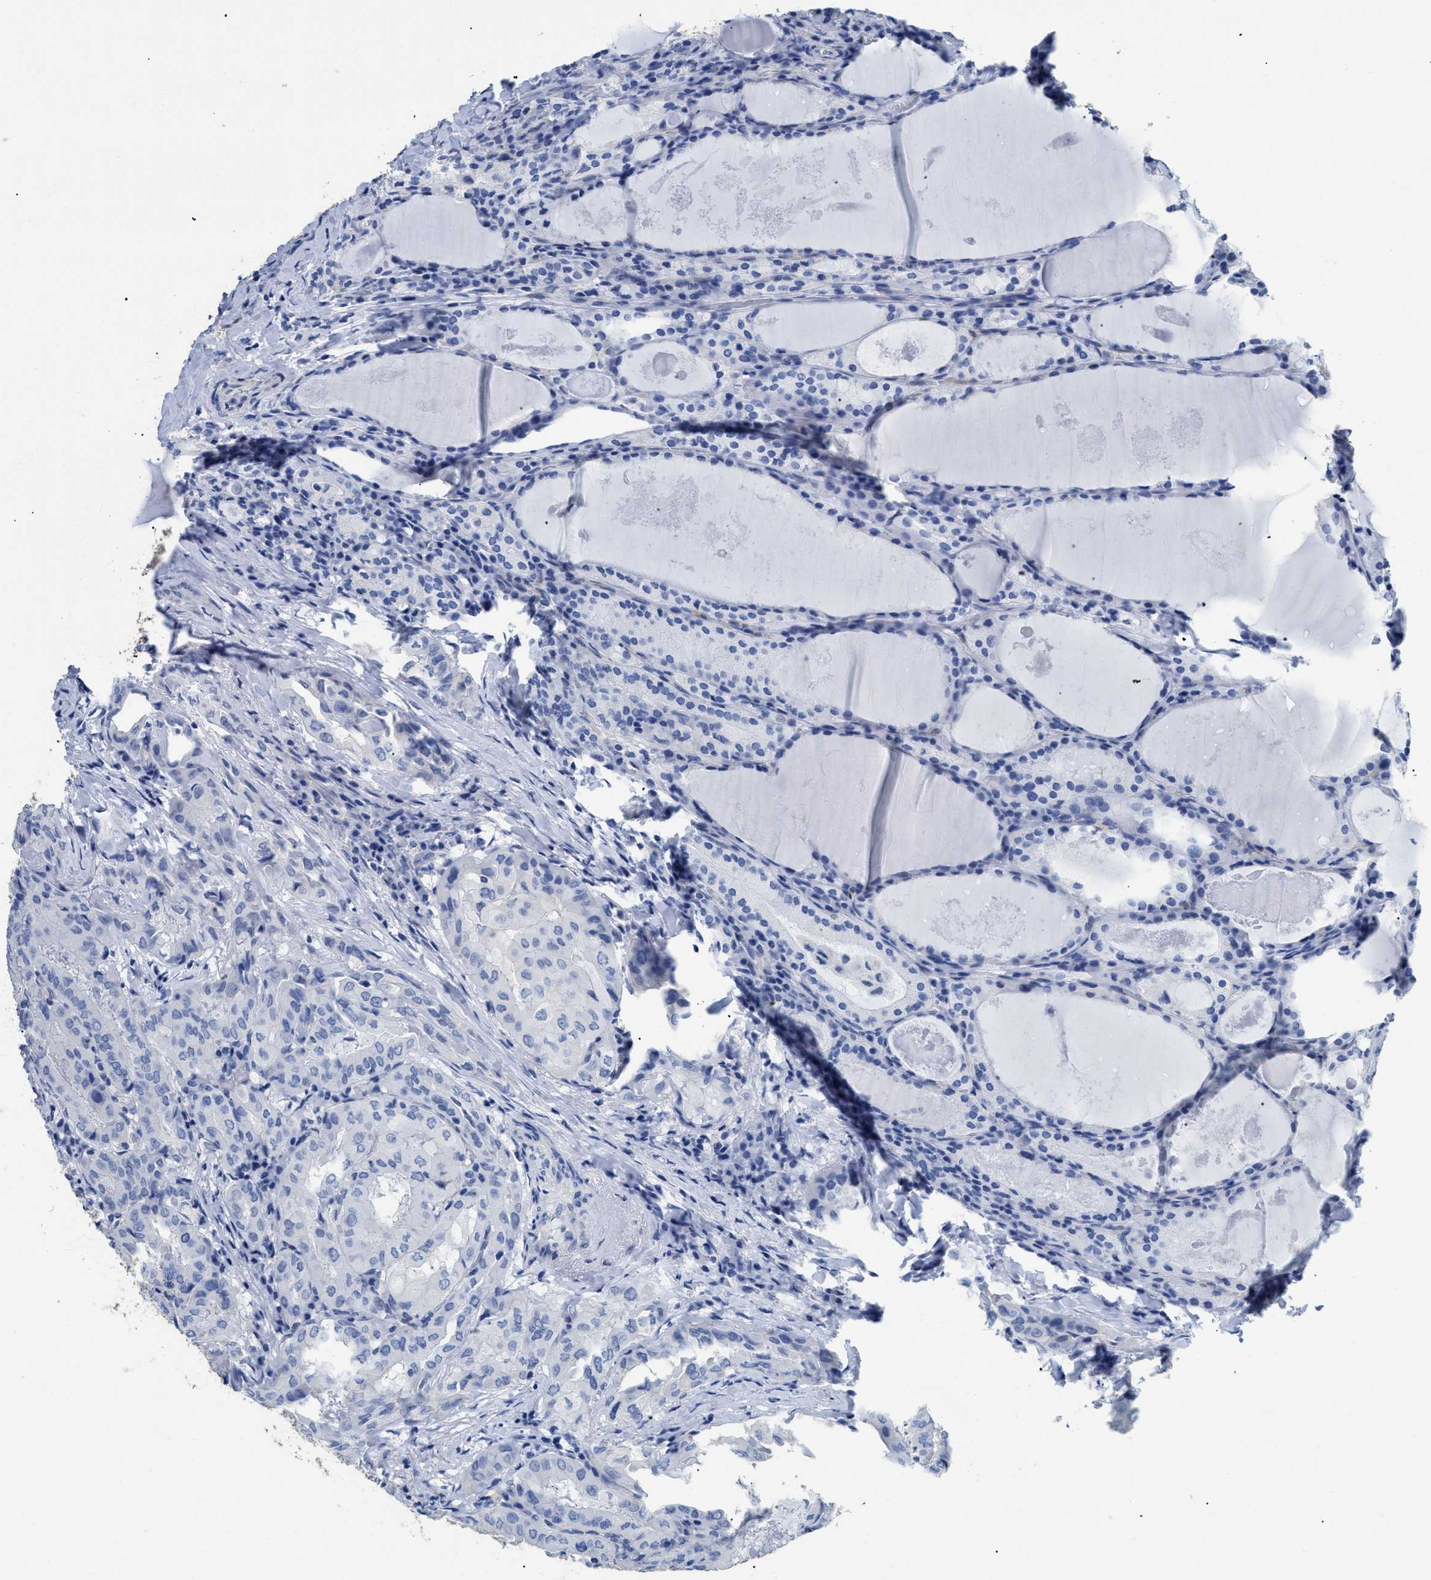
{"staining": {"intensity": "negative", "quantity": "none", "location": "none"}, "tissue": "thyroid cancer", "cell_type": "Tumor cells", "image_type": "cancer", "snomed": [{"axis": "morphology", "description": "Papillary adenocarcinoma, NOS"}, {"axis": "topography", "description": "Thyroid gland"}], "caption": "This is a micrograph of IHC staining of thyroid cancer, which shows no expression in tumor cells.", "gene": "DLC1", "patient": {"sex": "female", "age": 42}}